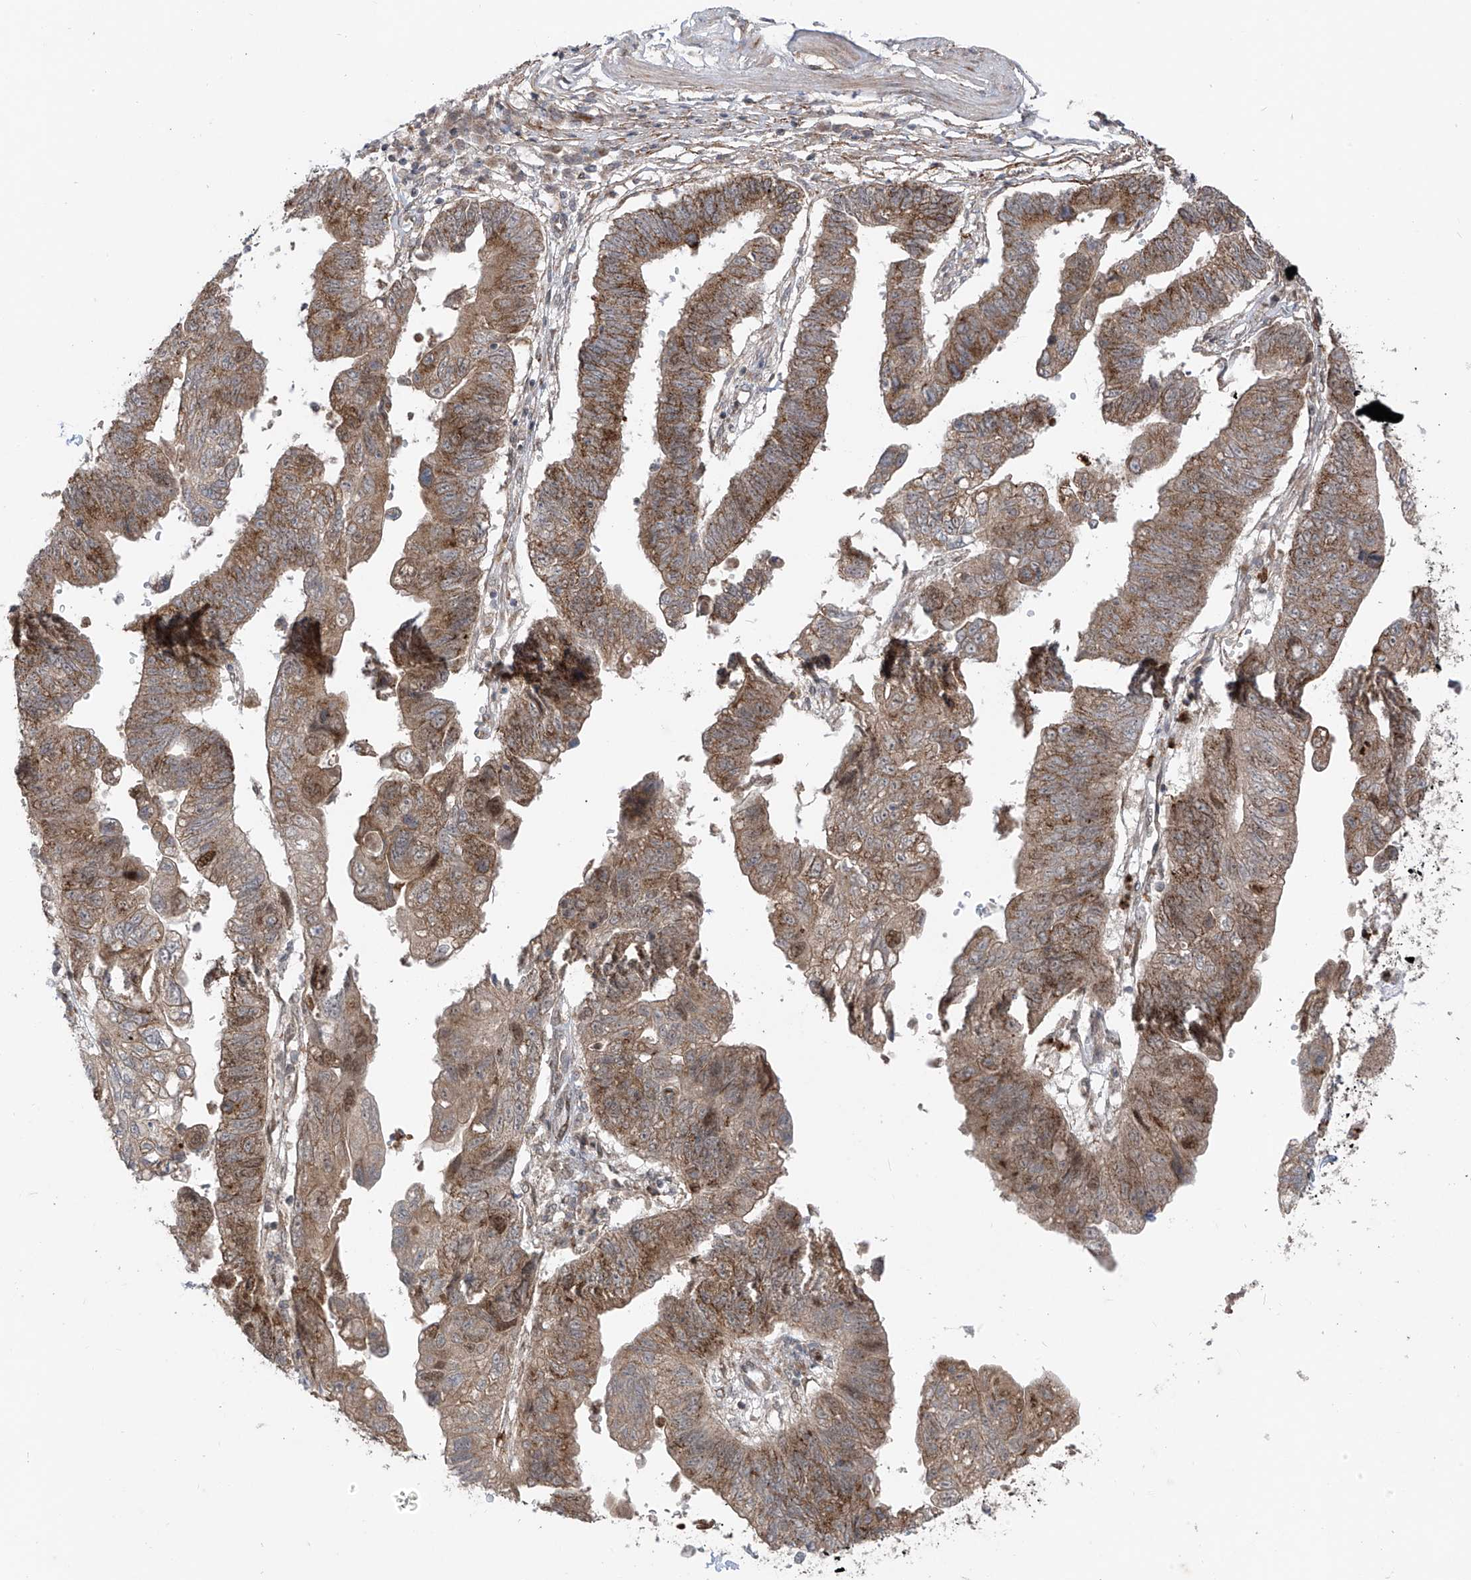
{"staining": {"intensity": "moderate", "quantity": ">75%", "location": "cytoplasmic/membranous"}, "tissue": "stomach cancer", "cell_type": "Tumor cells", "image_type": "cancer", "snomed": [{"axis": "morphology", "description": "Adenocarcinoma, NOS"}, {"axis": "topography", "description": "Stomach"}], "caption": "Moderate cytoplasmic/membranous expression is present in approximately >75% of tumor cells in stomach cancer. (Brightfield microscopy of DAB IHC at high magnification).", "gene": "PDE11A", "patient": {"sex": "male", "age": 59}}